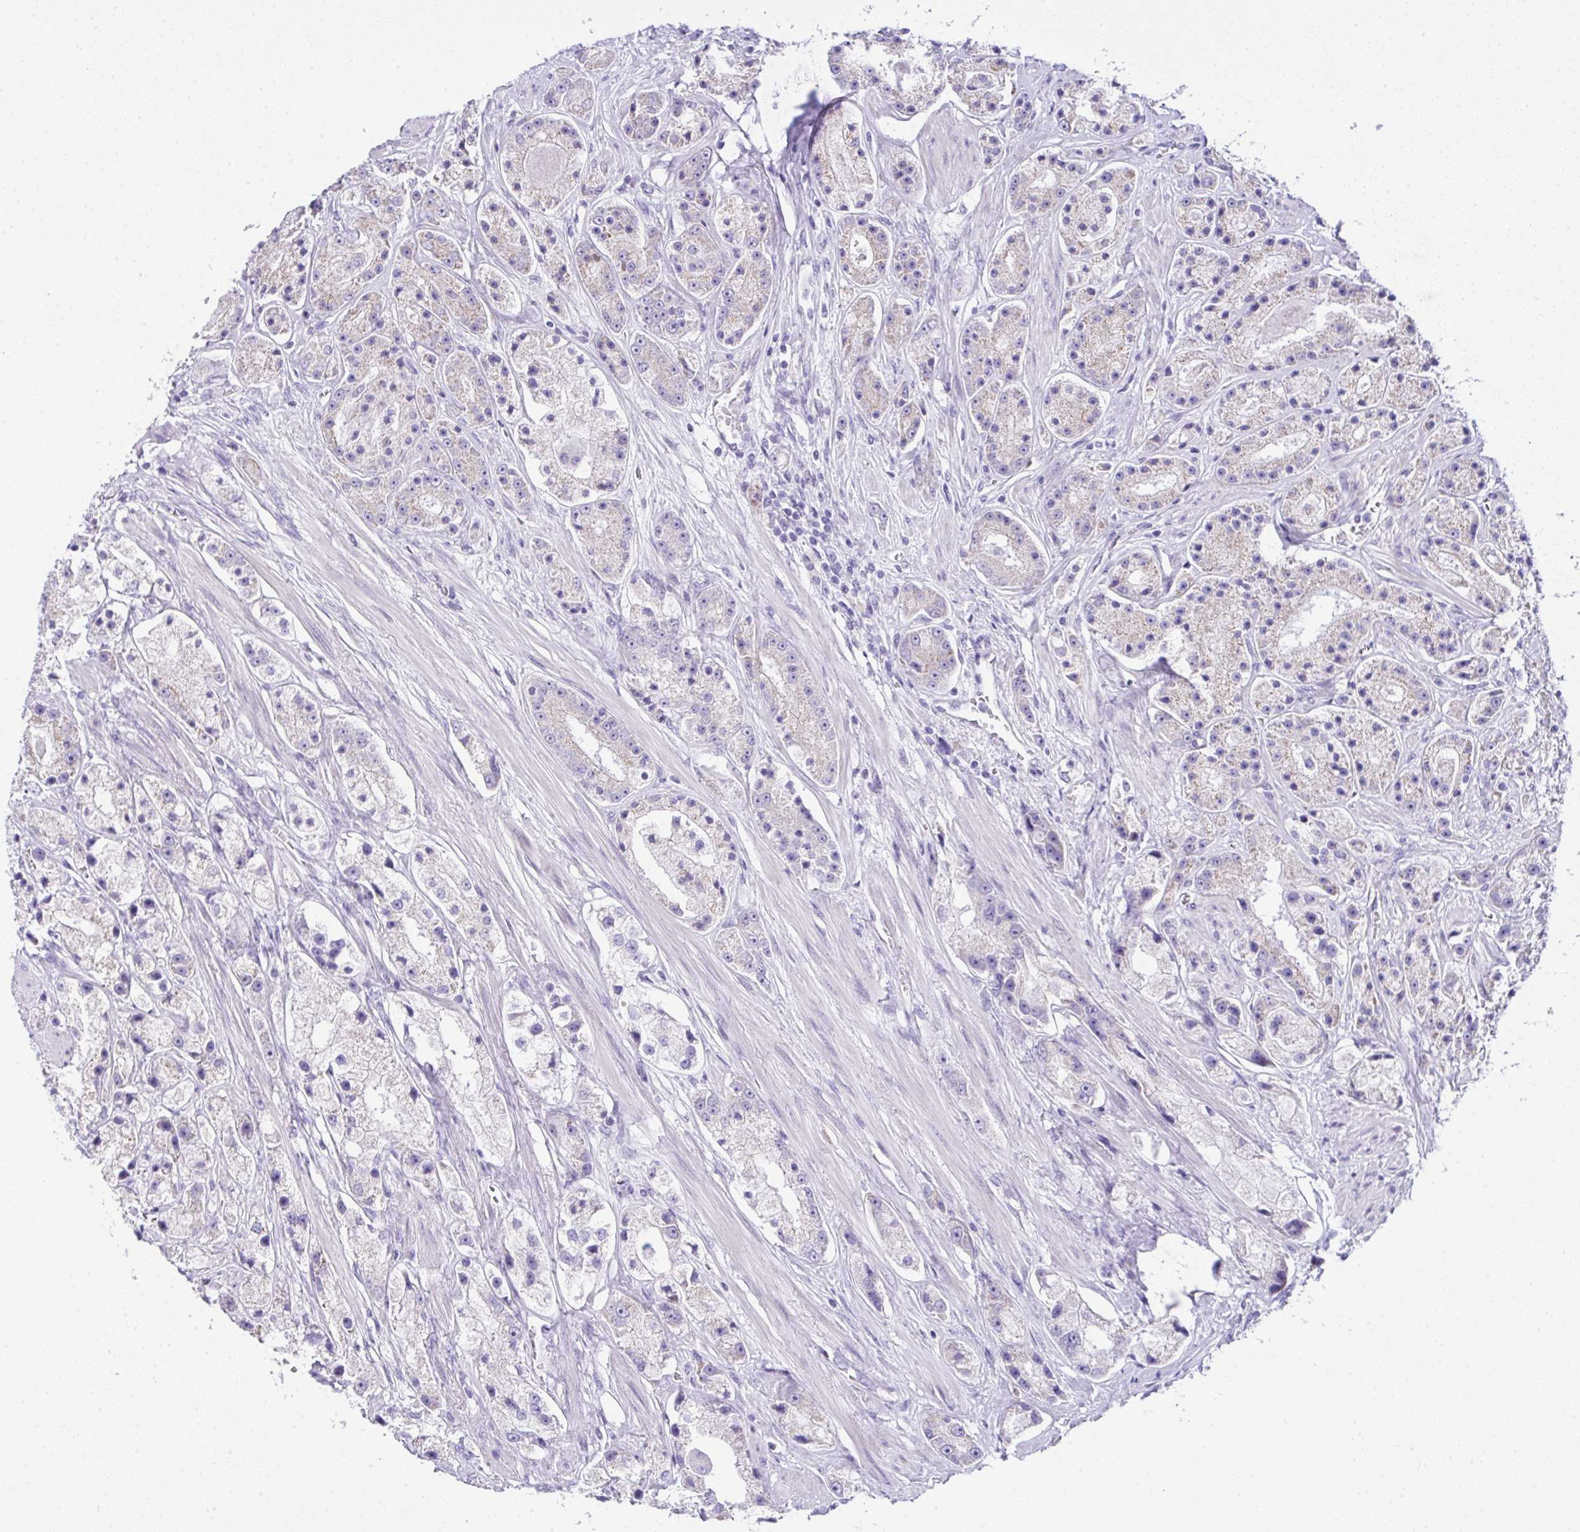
{"staining": {"intensity": "negative", "quantity": "none", "location": "none"}, "tissue": "prostate cancer", "cell_type": "Tumor cells", "image_type": "cancer", "snomed": [{"axis": "morphology", "description": "Adenocarcinoma, High grade"}, {"axis": "topography", "description": "Prostate"}], "caption": "Image shows no protein positivity in tumor cells of high-grade adenocarcinoma (prostate) tissue.", "gene": "RNF183", "patient": {"sex": "male", "age": 67}}